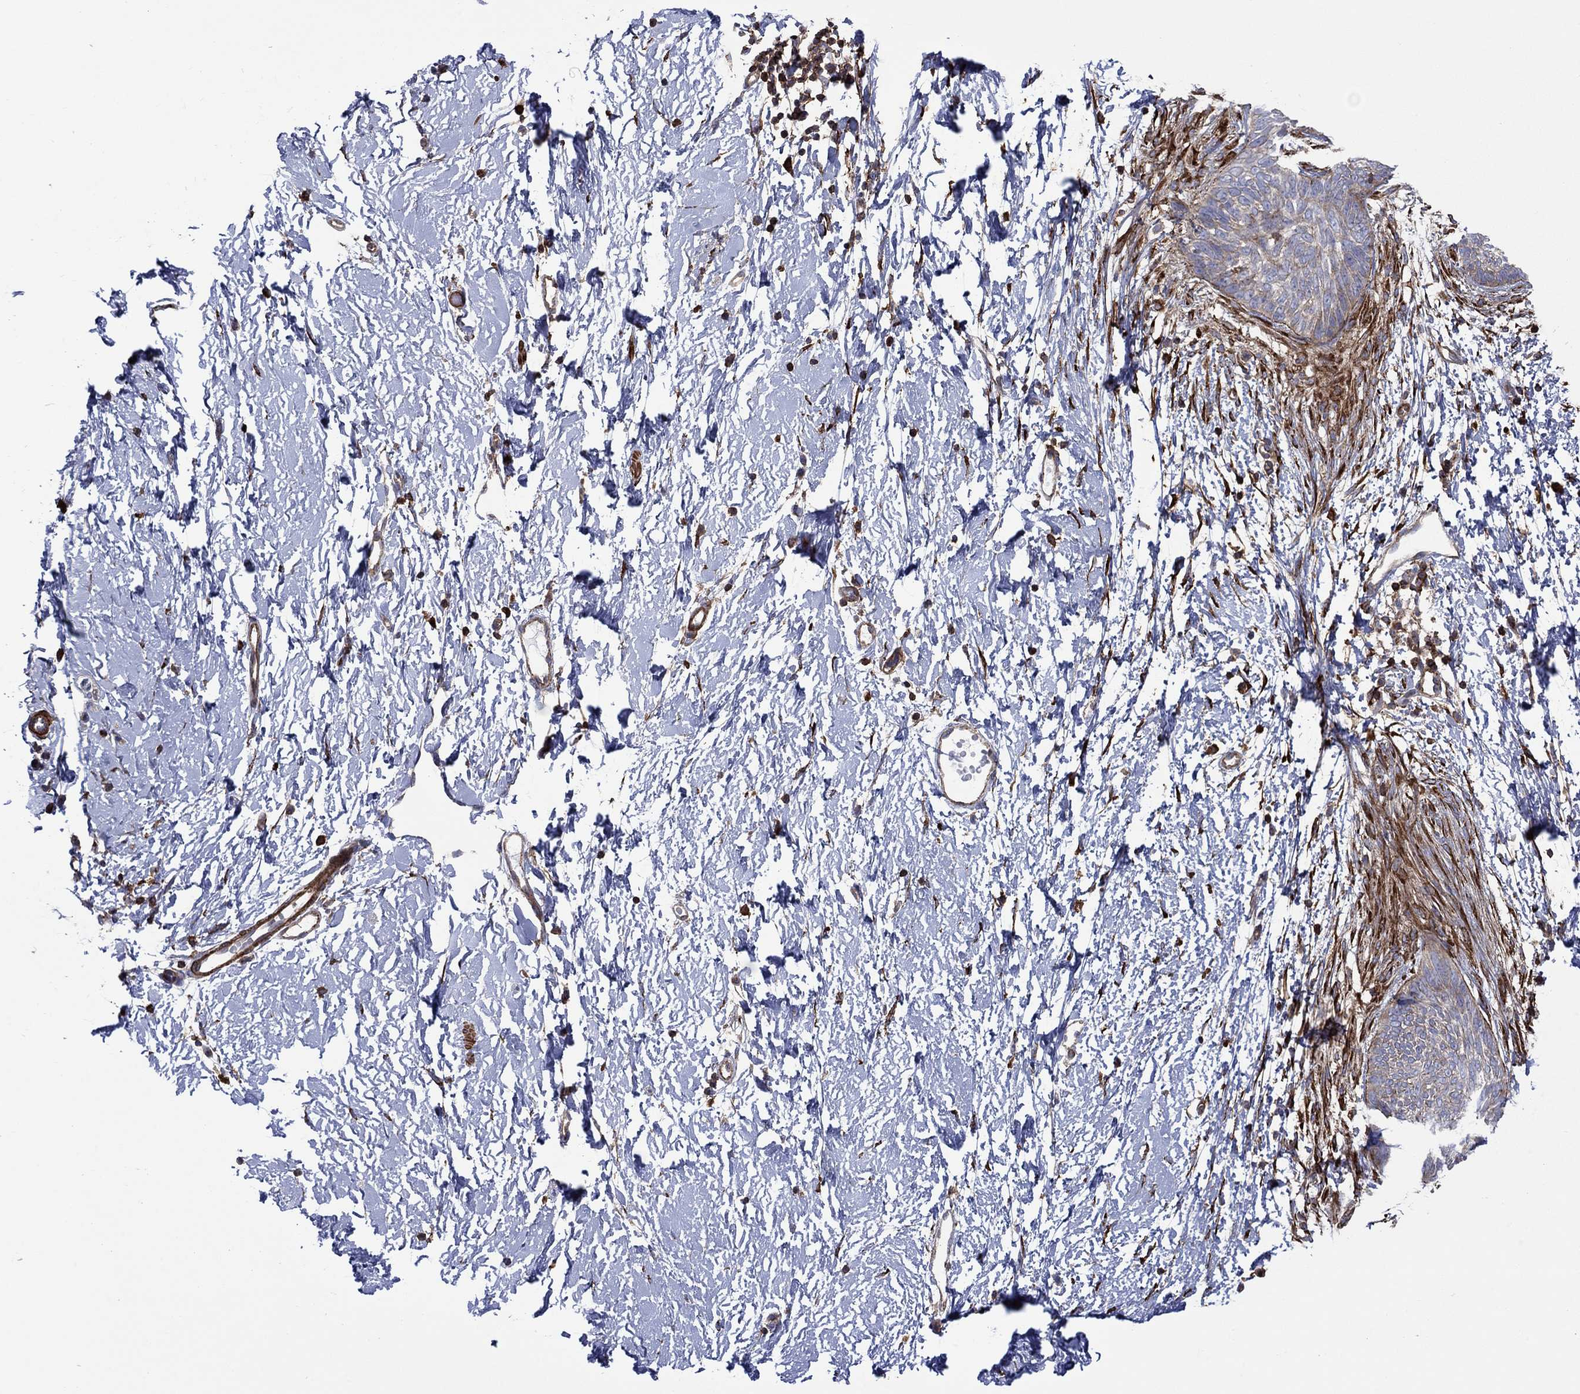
{"staining": {"intensity": "weak", "quantity": "25%-75%", "location": "cytoplasmic/membranous"}, "tissue": "skin cancer", "cell_type": "Tumor cells", "image_type": "cancer", "snomed": [{"axis": "morphology", "description": "Normal tissue, NOS"}, {"axis": "morphology", "description": "Basal cell carcinoma"}, {"axis": "topography", "description": "Skin"}], "caption": "An immunohistochemistry (IHC) histopathology image of neoplastic tissue is shown. Protein staining in brown labels weak cytoplasmic/membranous positivity in skin basal cell carcinoma within tumor cells.", "gene": "PAG1", "patient": {"sex": "male", "age": 84}}